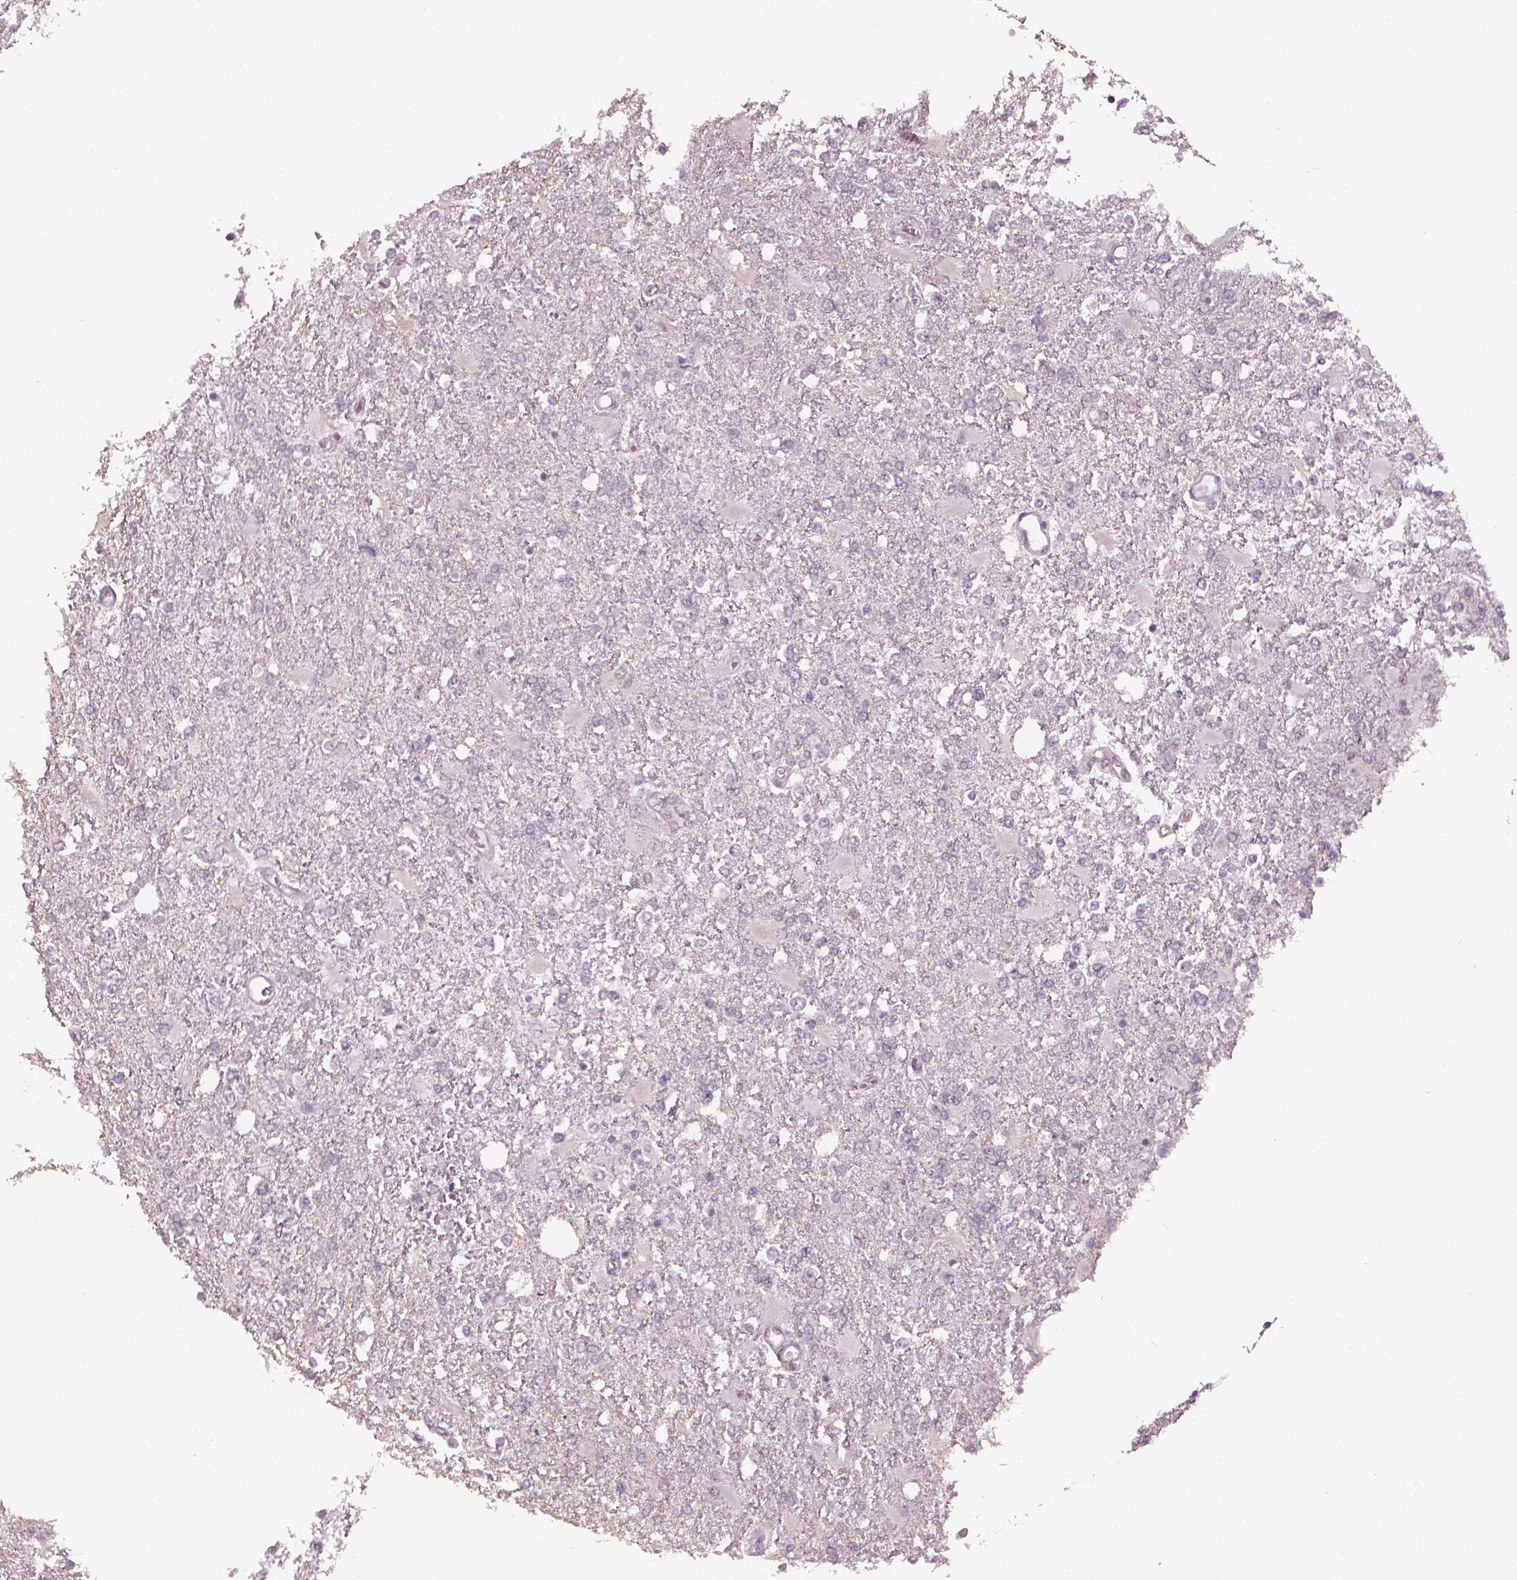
{"staining": {"intensity": "negative", "quantity": "none", "location": "none"}, "tissue": "glioma", "cell_type": "Tumor cells", "image_type": "cancer", "snomed": [{"axis": "morphology", "description": "Glioma, malignant, High grade"}, {"axis": "topography", "description": "Cerebral cortex"}], "caption": "Photomicrograph shows no significant protein positivity in tumor cells of glioma.", "gene": "NAT8", "patient": {"sex": "male", "age": 79}}